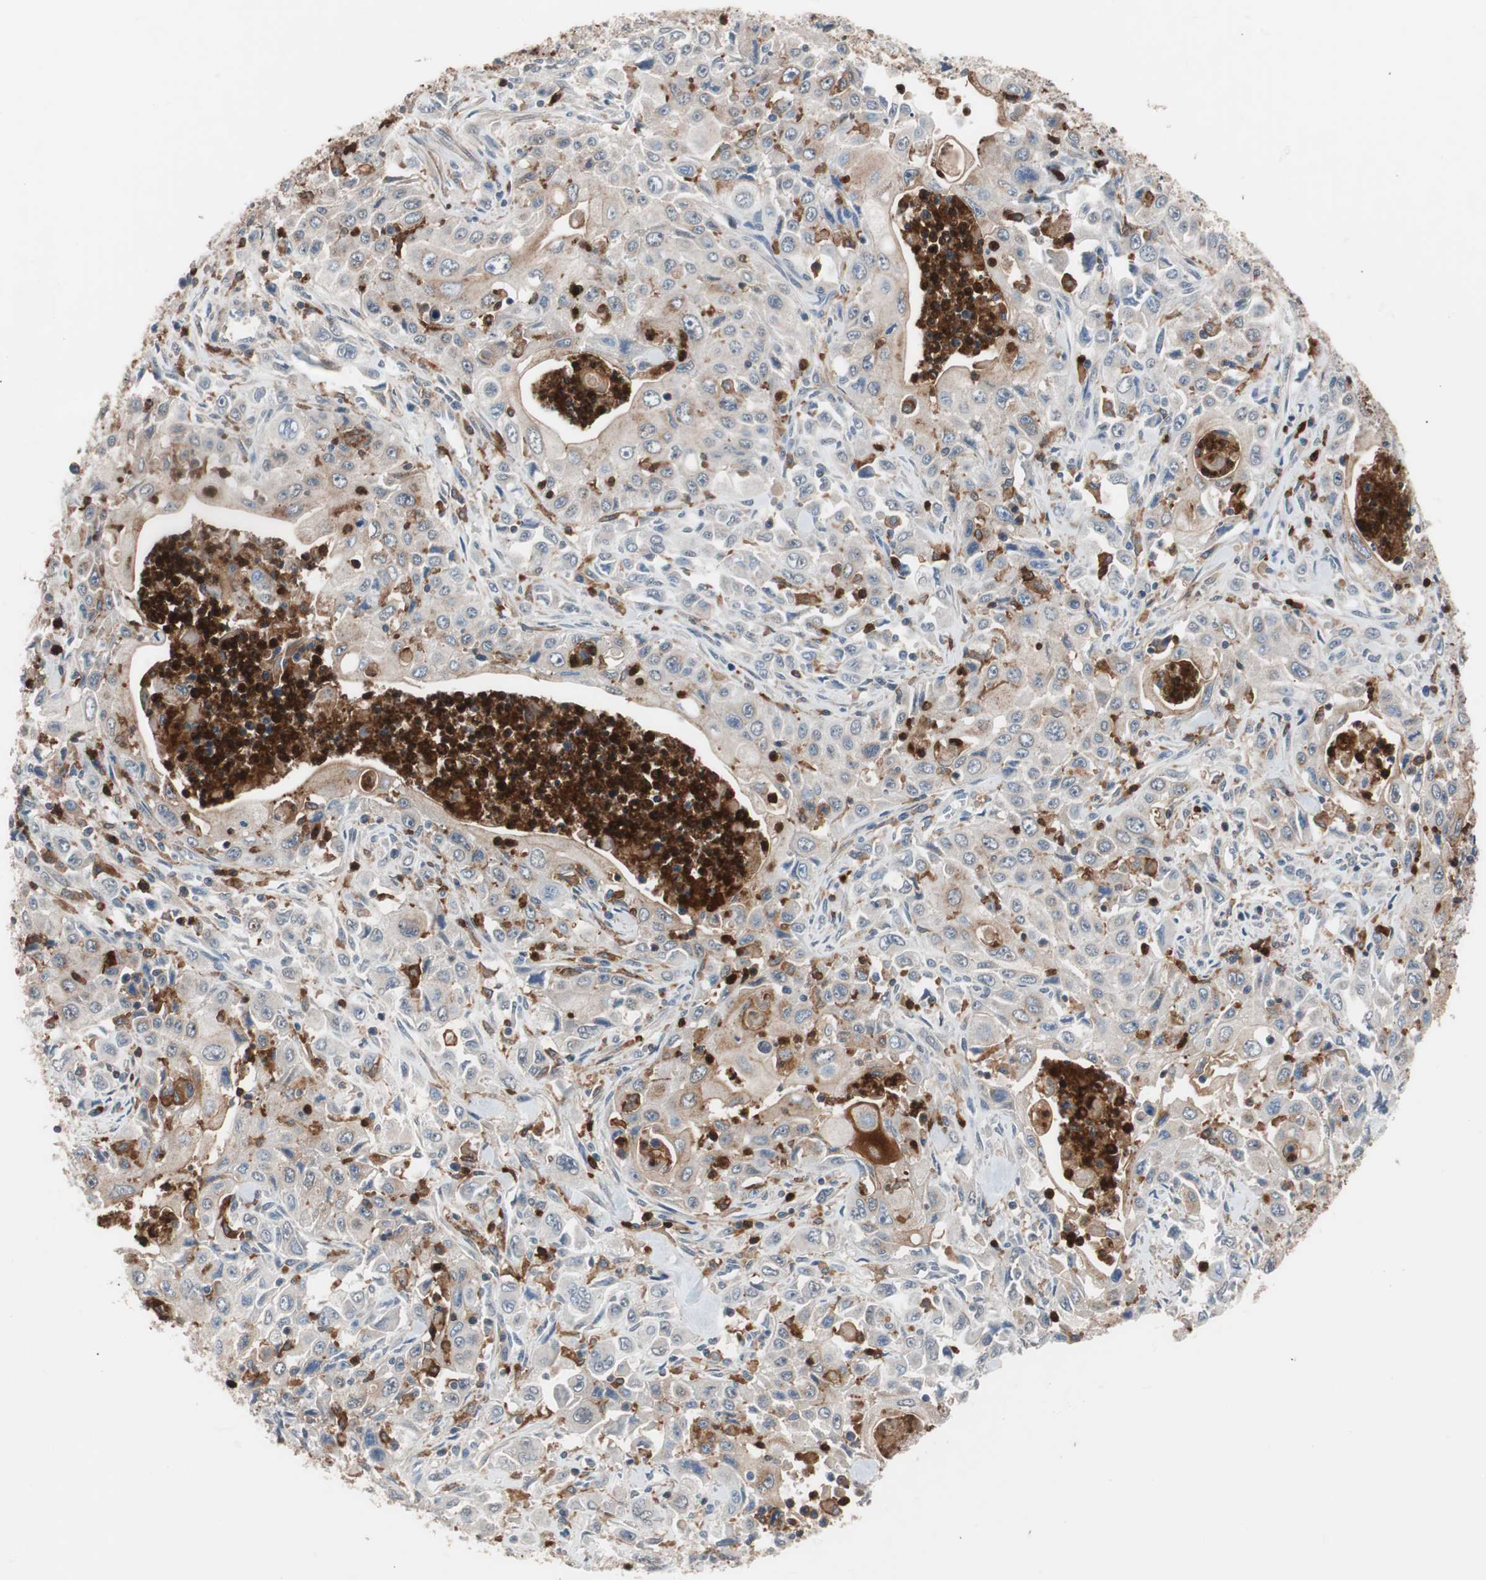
{"staining": {"intensity": "weak", "quantity": "<25%", "location": "cytoplasmic/membranous"}, "tissue": "pancreatic cancer", "cell_type": "Tumor cells", "image_type": "cancer", "snomed": [{"axis": "morphology", "description": "Adenocarcinoma, NOS"}, {"axis": "topography", "description": "Pancreas"}], "caption": "There is no significant staining in tumor cells of pancreatic adenocarcinoma.", "gene": "LITAF", "patient": {"sex": "male", "age": 70}}